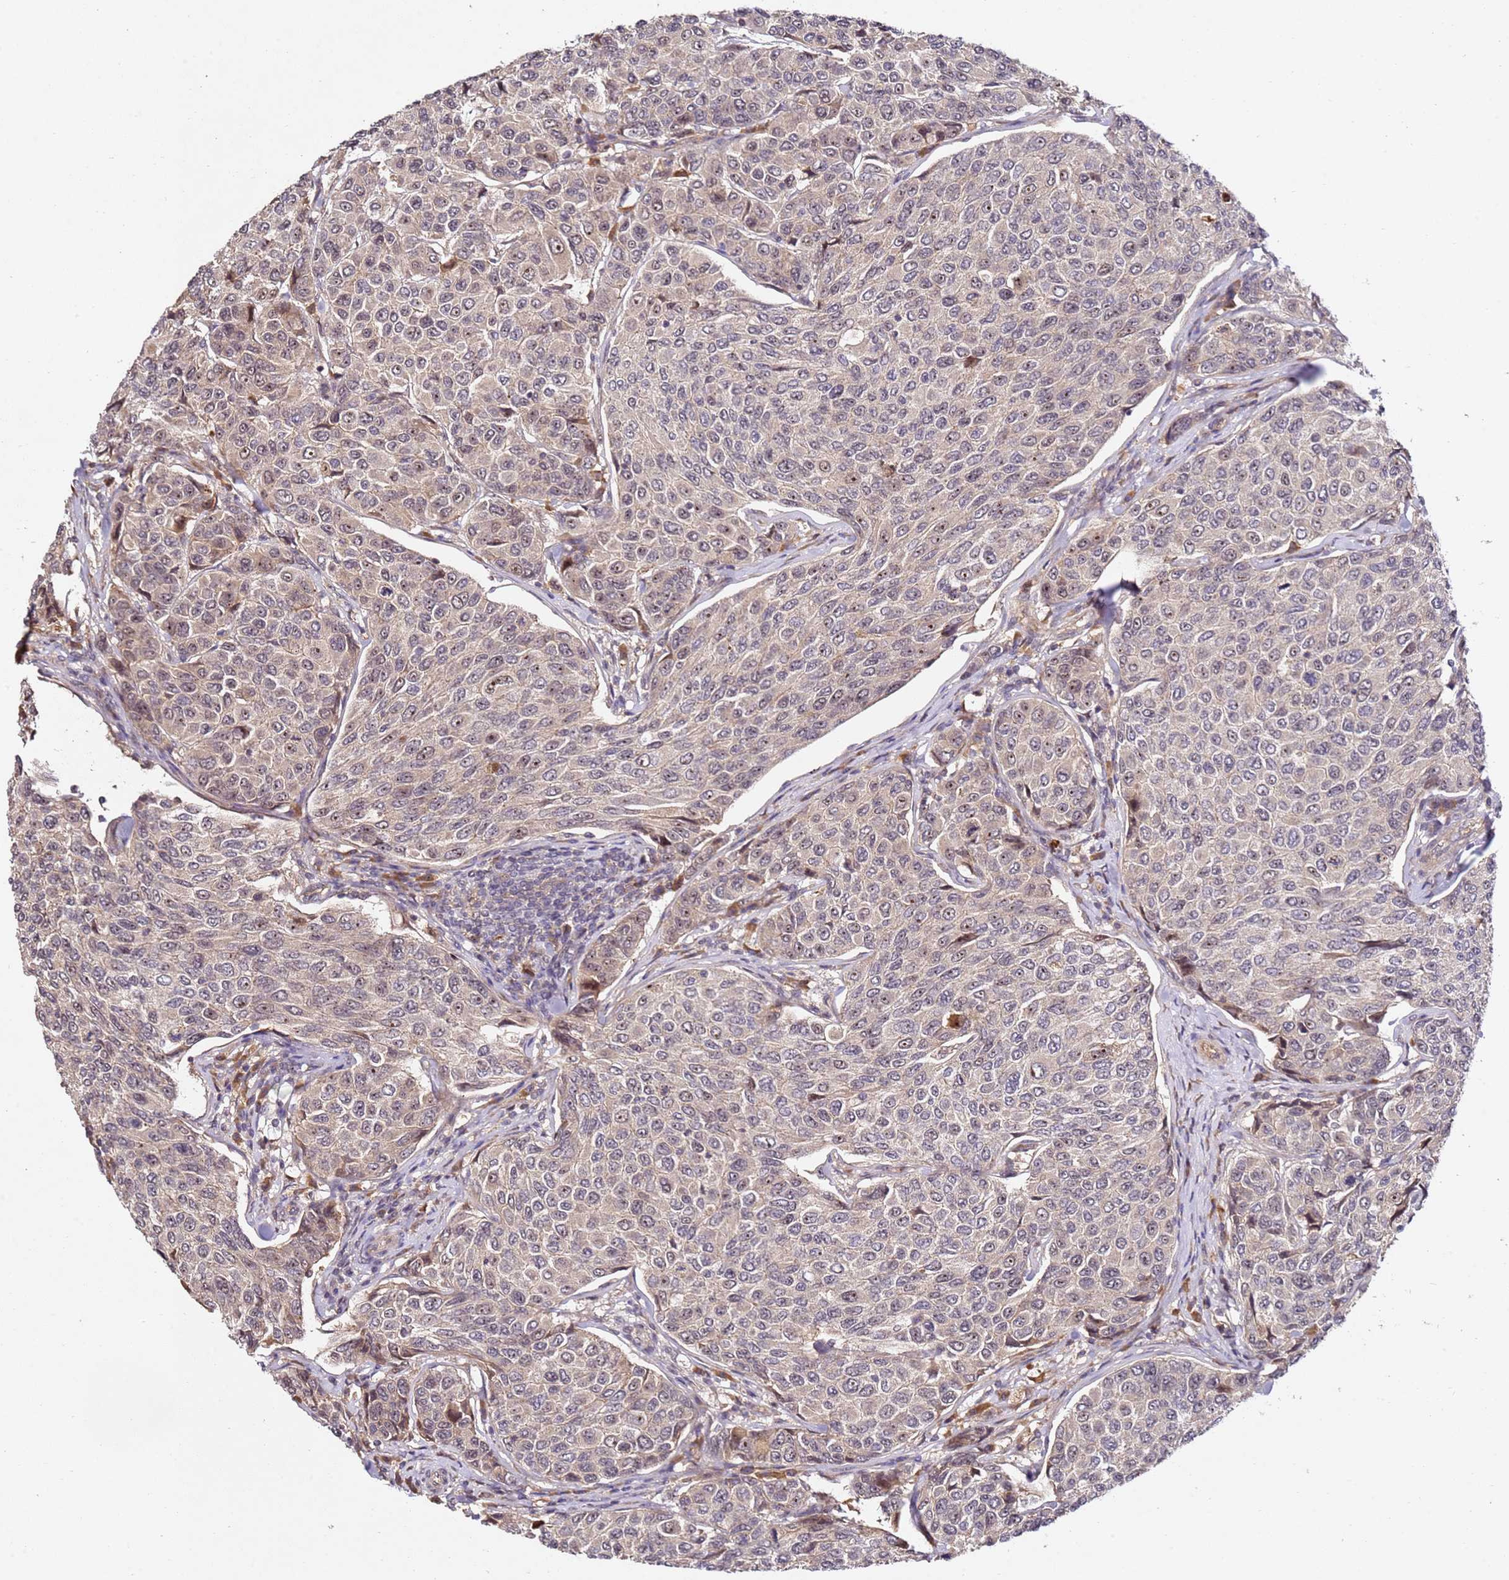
{"staining": {"intensity": "moderate", "quantity": "<25%", "location": "cytoplasmic/membranous,nuclear"}, "tissue": "breast cancer", "cell_type": "Tumor cells", "image_type": "cancer", "snomed": [{"axis": "morphology", "description": "Duct carcinoma"}, {"axis": "topography", "description": "Breast"}], "caption": "This micrograph displays breast infiltrating ductal carcinoma stained with IHC to label a protein in brown. The cytoplasmic/membranous and nuclear of tumor cells show moderate positivity for the protein. Nuclei are counter-stained blue.", "gene": "DDX27", "patient": {"sex": "female", "age": 55}}